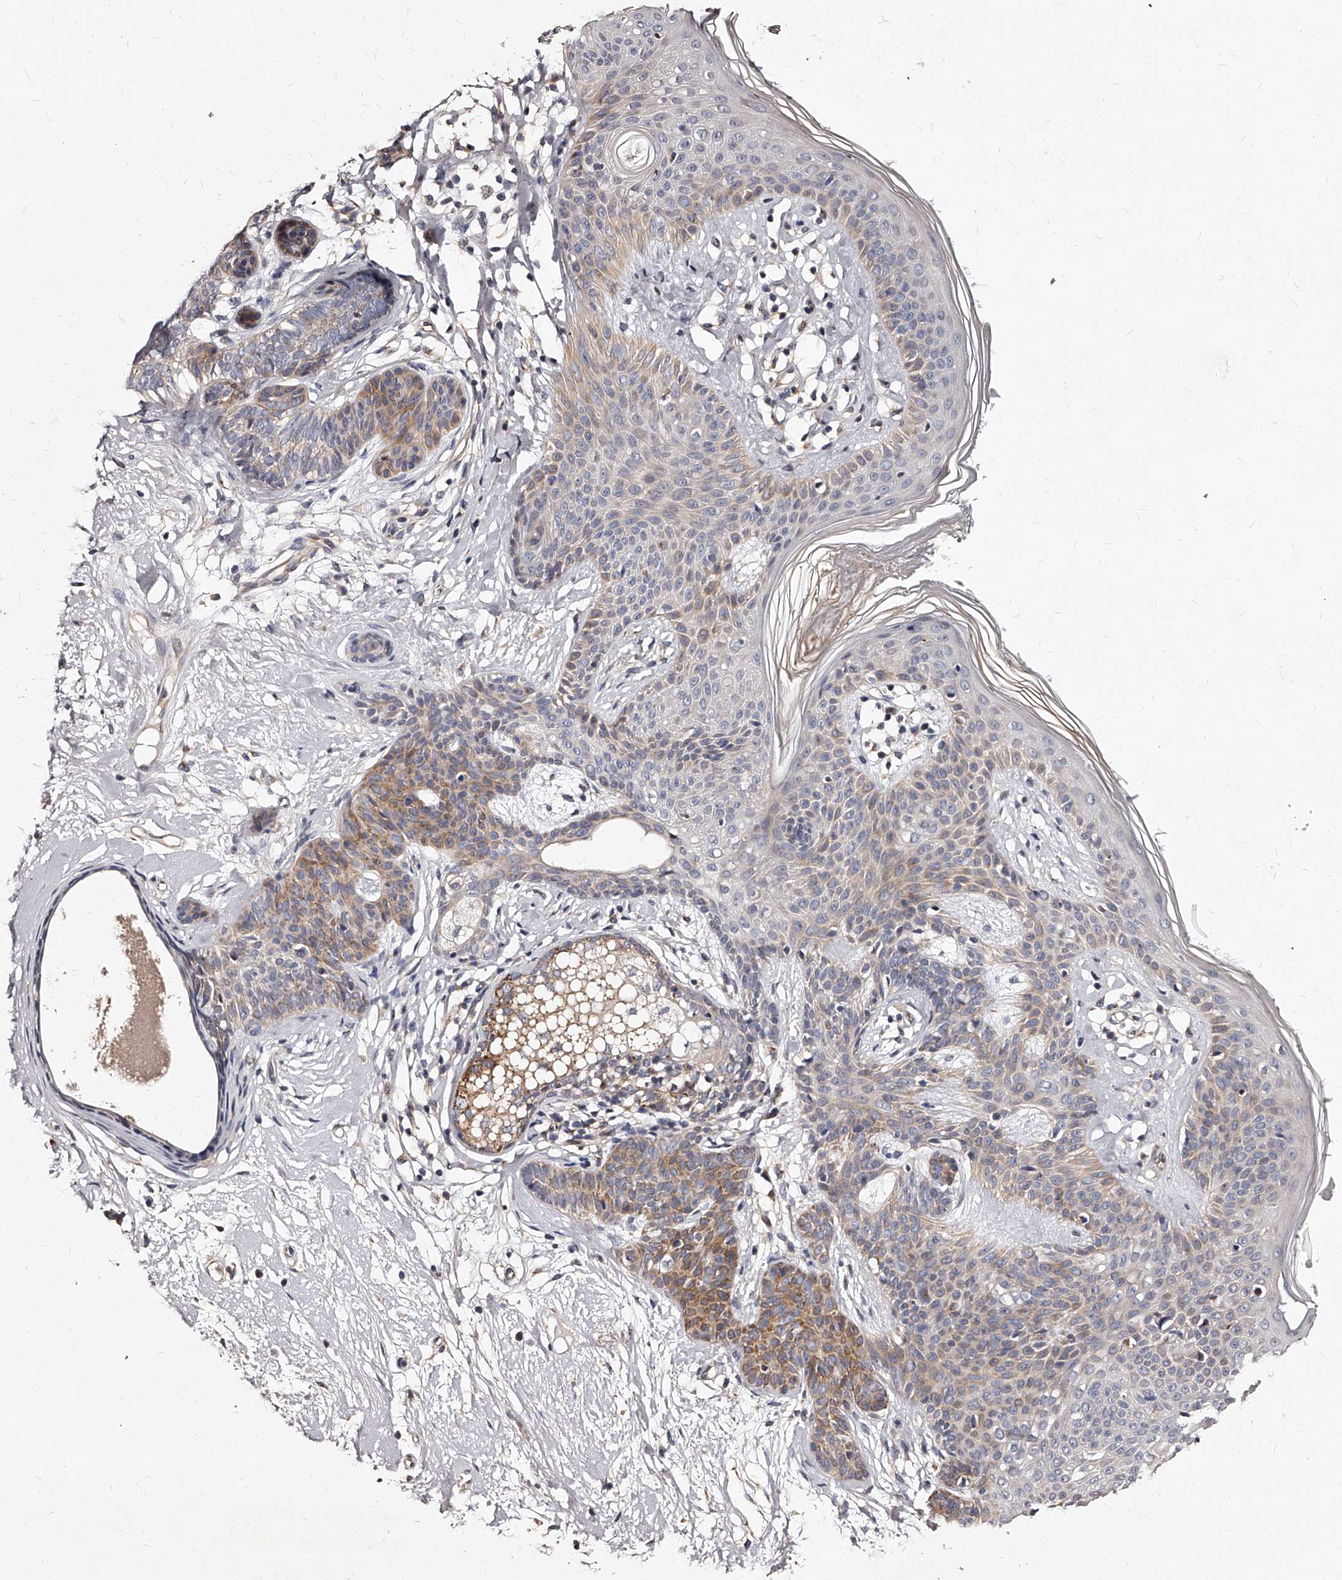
{"staining": {"intensity": "moderate", "quantity": "<25%", "location": "cytoplasmic/membranous"}, "tissue": "skin cancer", "cell_type": "Tumor cells", "image_type": "cancer", "snomed": [{"axis": "morphology", "description": "Developmental malformation"}, {"axis": "morphology", "description": "Basal cell carcinoma"}, {"axis": "topography", "description": "Skin"}], "caption": "DAB (3,3'-diaminobenzidine) immunohistochemical staining of human skin cancer displays moderate cytoplasmic/membranous protein expression in about <25% of tumor cells.", "gene": "RSC1A1", "patient": {"sex": "female", "age": 62}}